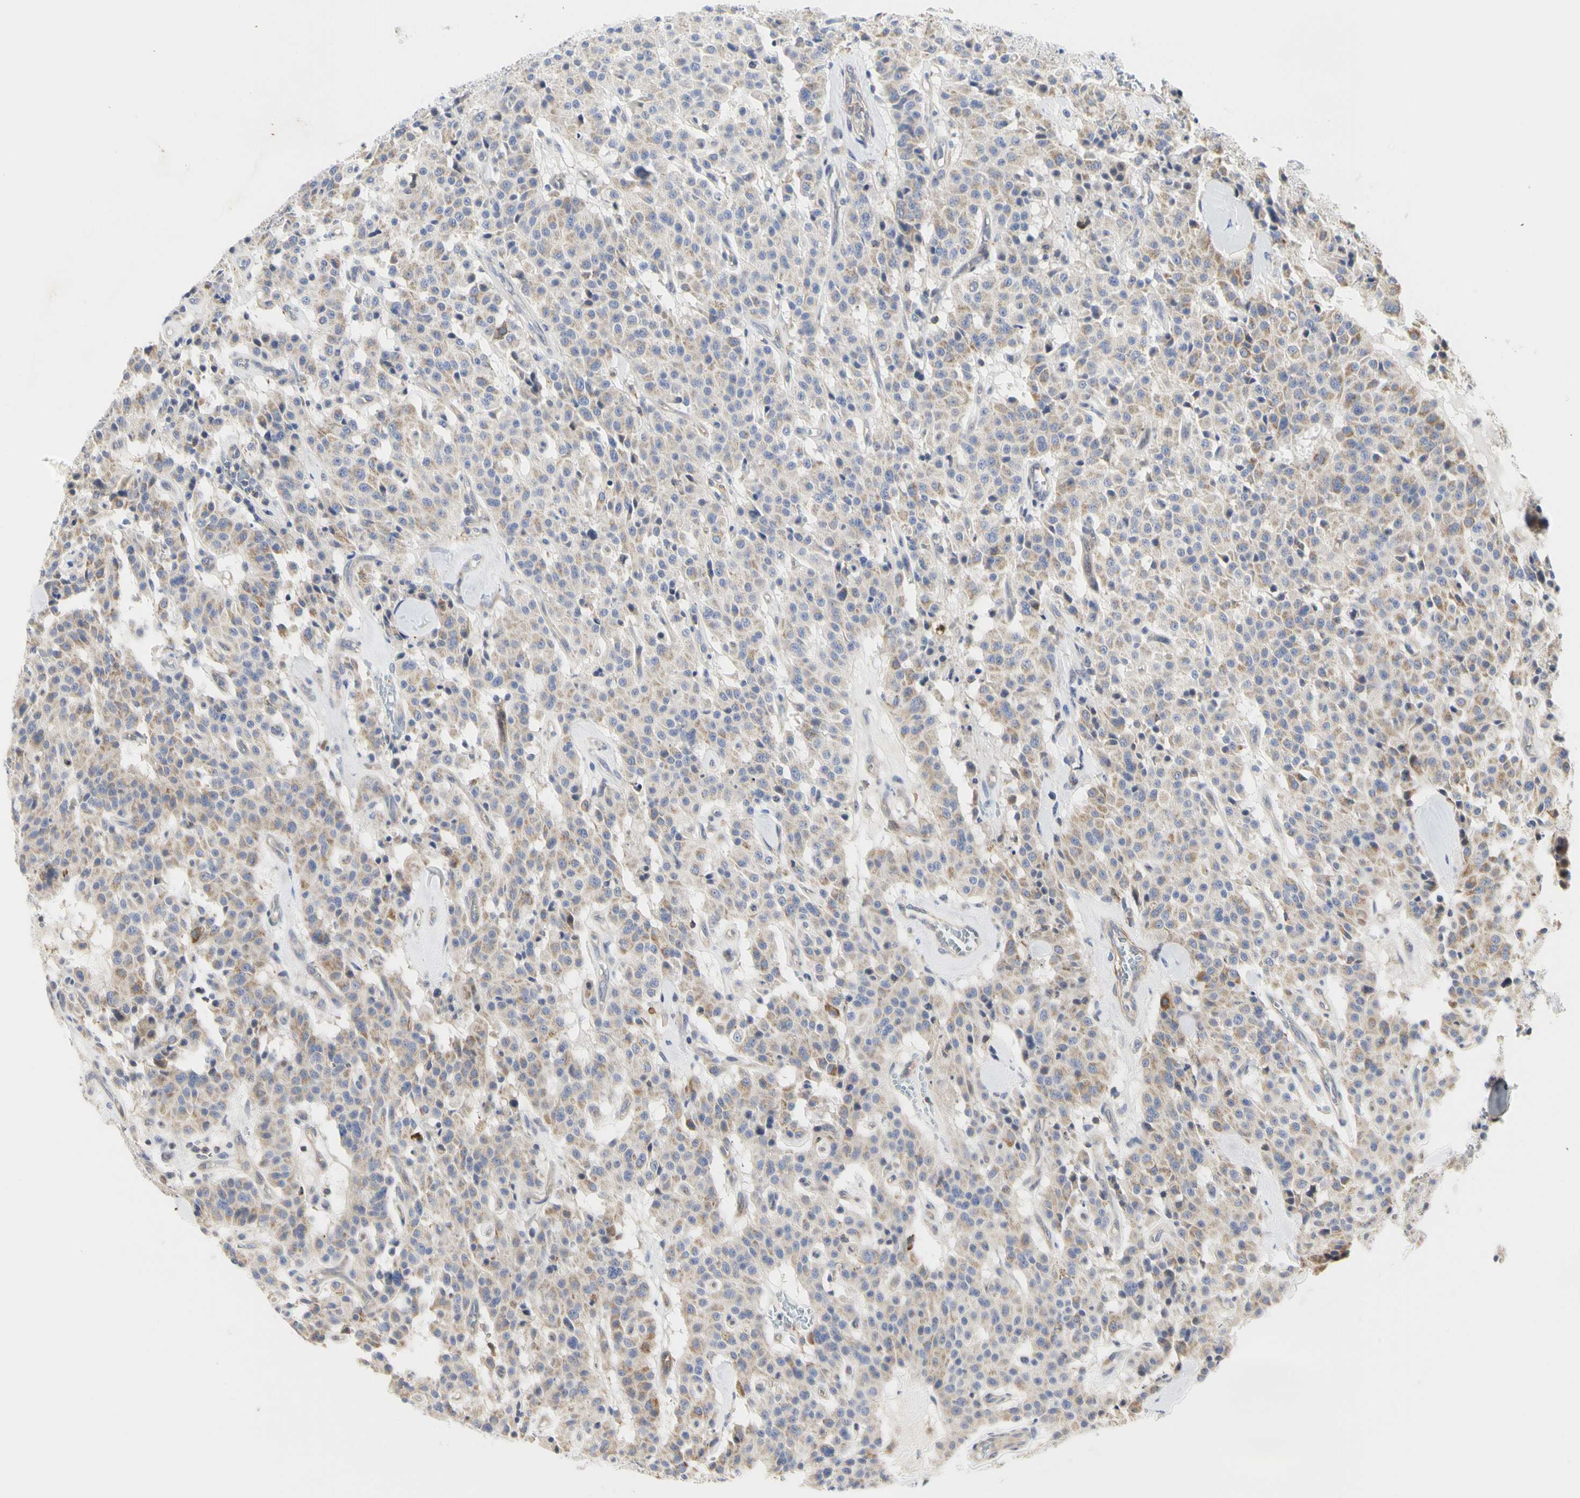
{"staining": {"intensity": "weak", "quantity": "25%-75%", "location": "cytoplasmic/membranous"}, "tissue": "carcinoid", "cell_type": "Tumor cells", "image_type": "cancer", "snomed": [{"axis": "morphology", "description": "Carcinoid, malignant, NOS"}, {"axis": "topography", "description": "Lung"}], "caption": "Immunohistochemistry (IHC) (DAB (3,3'-diaminobenzidine)) staining of human malignant carcinoid demonstrates weak cytoplasmic/membranous protein positivity in approximately 25%-75% of tumor cells.", "gene": "SHANK2", "patient": {"sex": "male", "age": 30}}